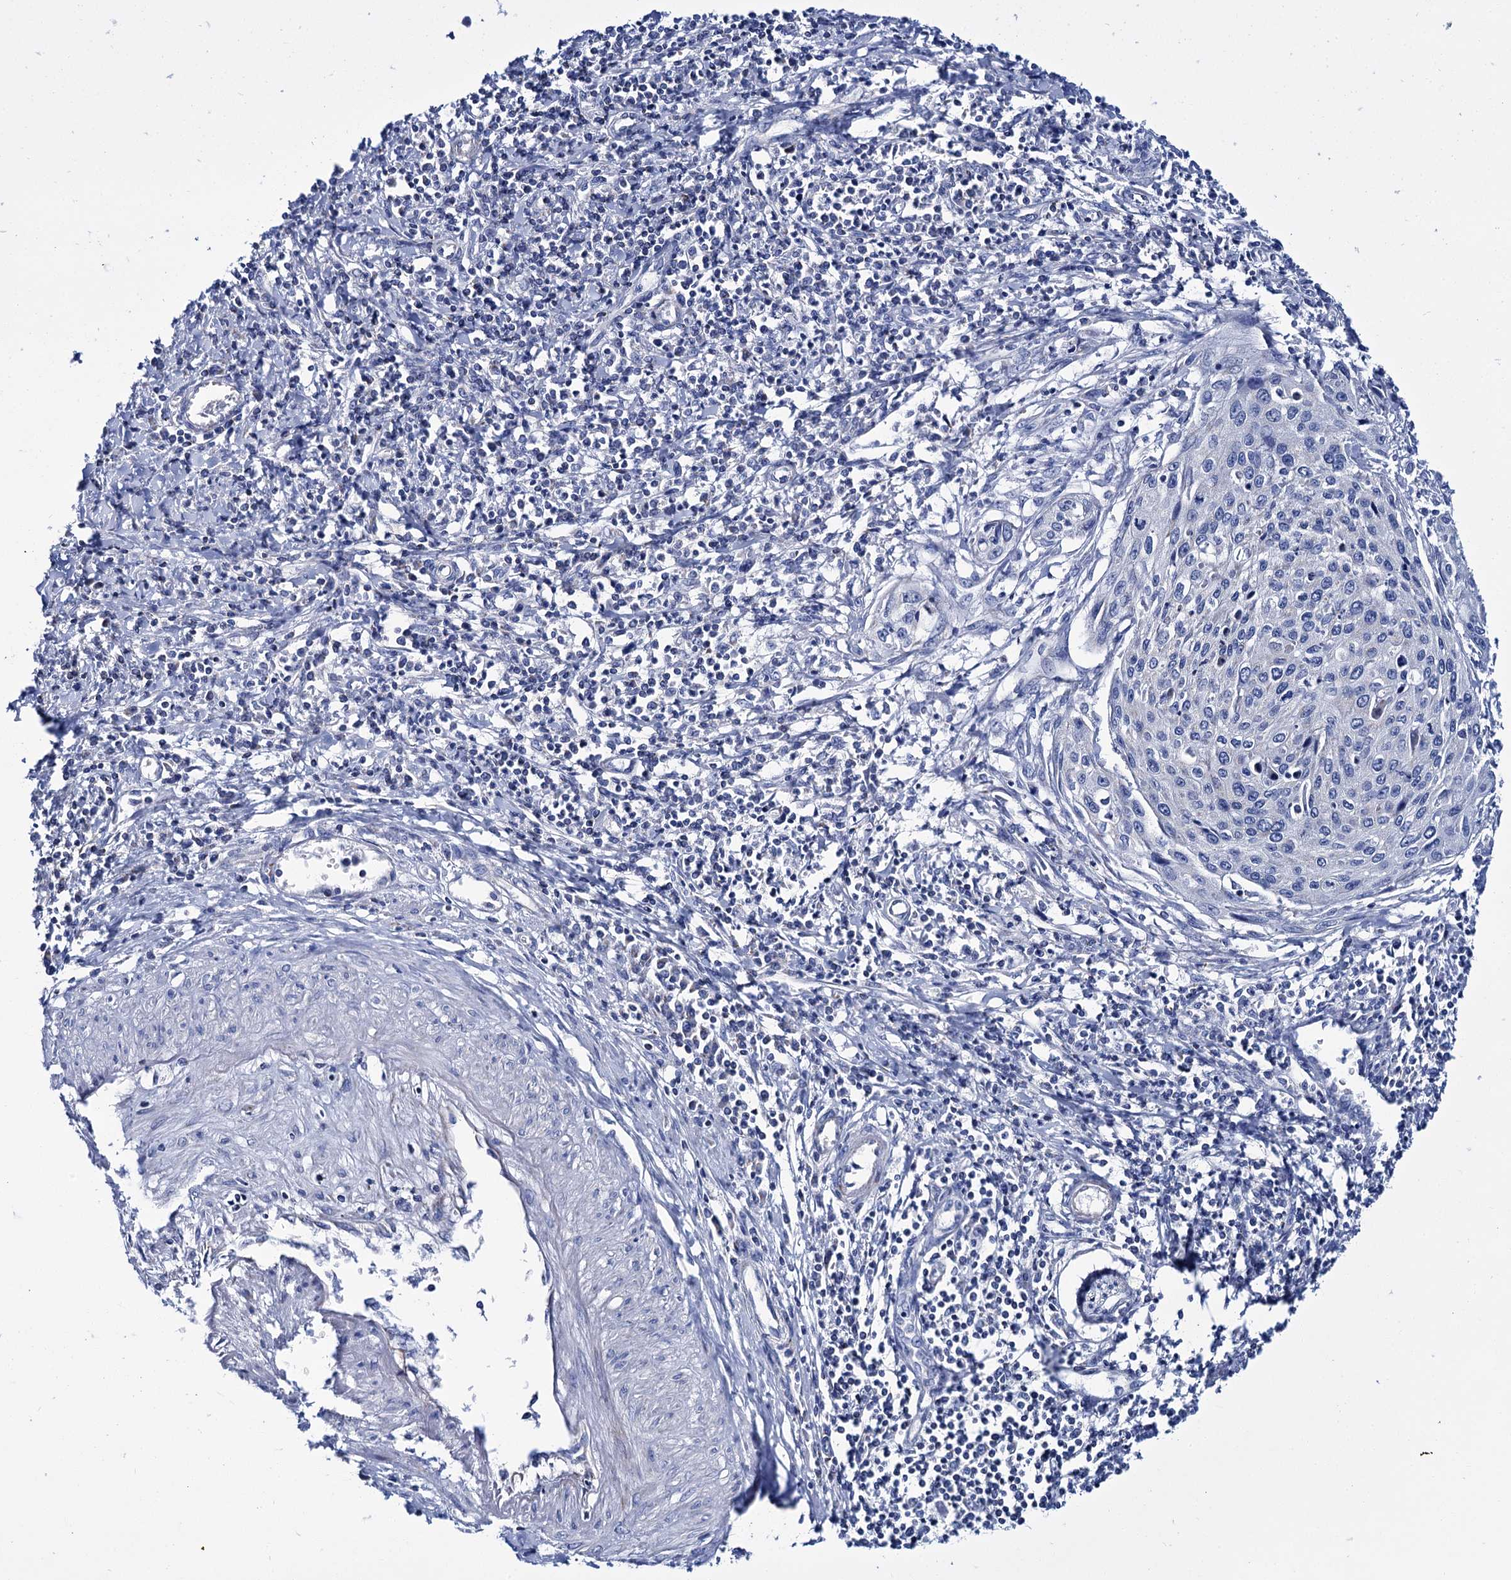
{"staining": {"intensity": "negative", "quantity": "none", "location": "none"}, "tissue": "cervical cancer", "cell_type": "Tumor cells", "image_type": "cancer", "snomed": [{"axis": "morphology", "description": "Squamous cell carcinoma, NOS"}, {"axis": "topography", "description": "Cervix"}], "caption": "Human squamous cell carcinoma (cervical) stained for a protein using immunohistochemistry exhibits no positivity in tumor cells.", "gene": "UBASH3B", "patient": {"sex": "female", "age": 32}}